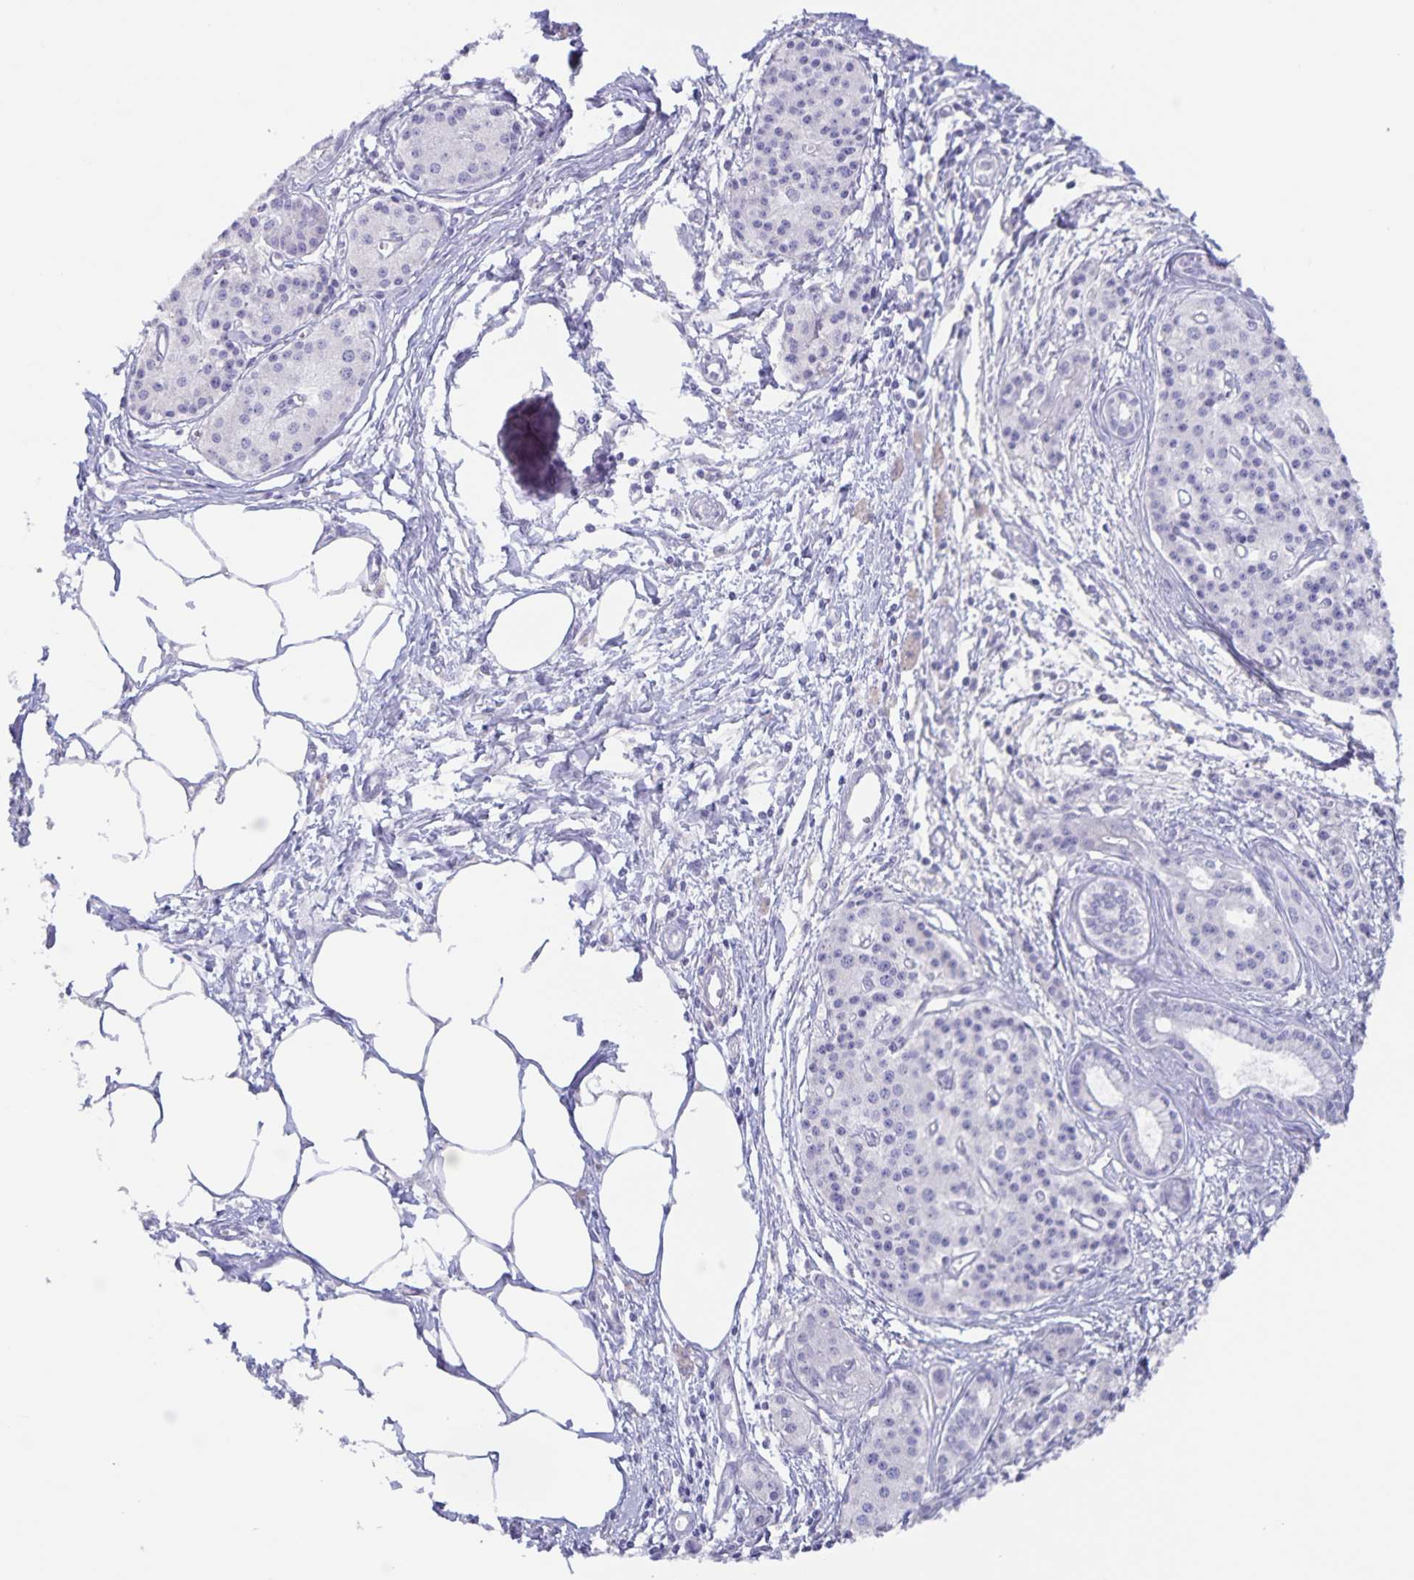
{"staining": {"intensity": "negative", "quantity": "none", "location": "none"}, "tissue": "pancreatic cancer", "cell_type": "Tumor cells", "image_type": "cancer", "snomed": [{"axis": "morphology", "description": "Adenocarcinoma, NOS"}, {"axis": "topography", "description": "Pancreas"}], "caption": "High magnification brightfield microscopy of adenocarcinoma (pancreatic) stained with DAB (3,3'-diaminobenzidine) (brown) and counterstained with hematoxylin (blue): tumor cells show no significant expression.", "gene": "AQP4", "patient": {"sex": "female", "age": 47}}